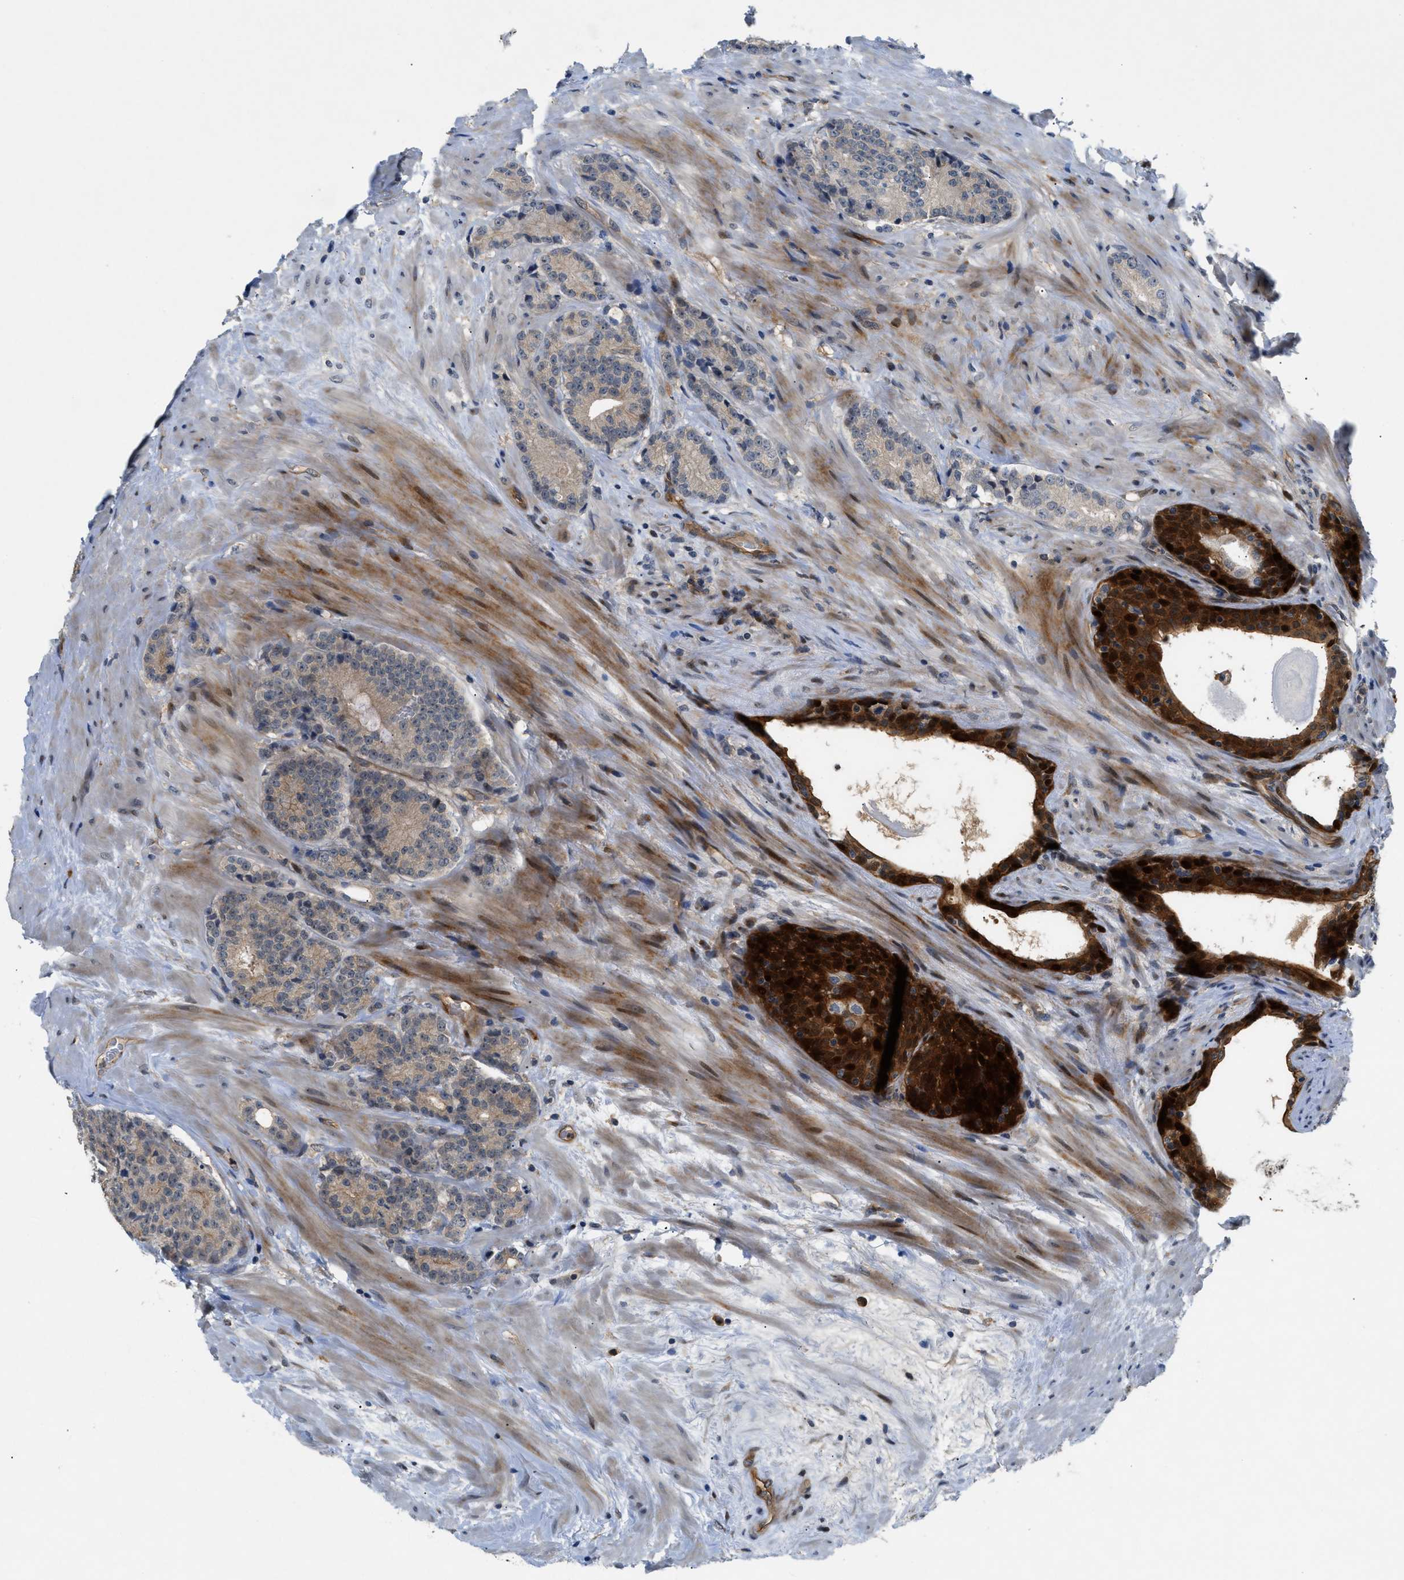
{"staining": {"intensity": "weak", "quantity": "<25%", "location": "cytoplasmic/membranous"}, "tissue": "prostate cancer", "cell_type": "Tumor cells", "image_type": "cancer", "snomed": [{"axis": "morphology", "description": "Adenocarcinoma, High grade"}, {"axis": "topography", "description": "Prostate"}], "caption": "Immunohistochemistry of adenocarcinoma (high-grade) (prostate) shows no positivity in tumor cells.", "gene": "TRAK2", "patient": {"sex": "male", "age": 61}}